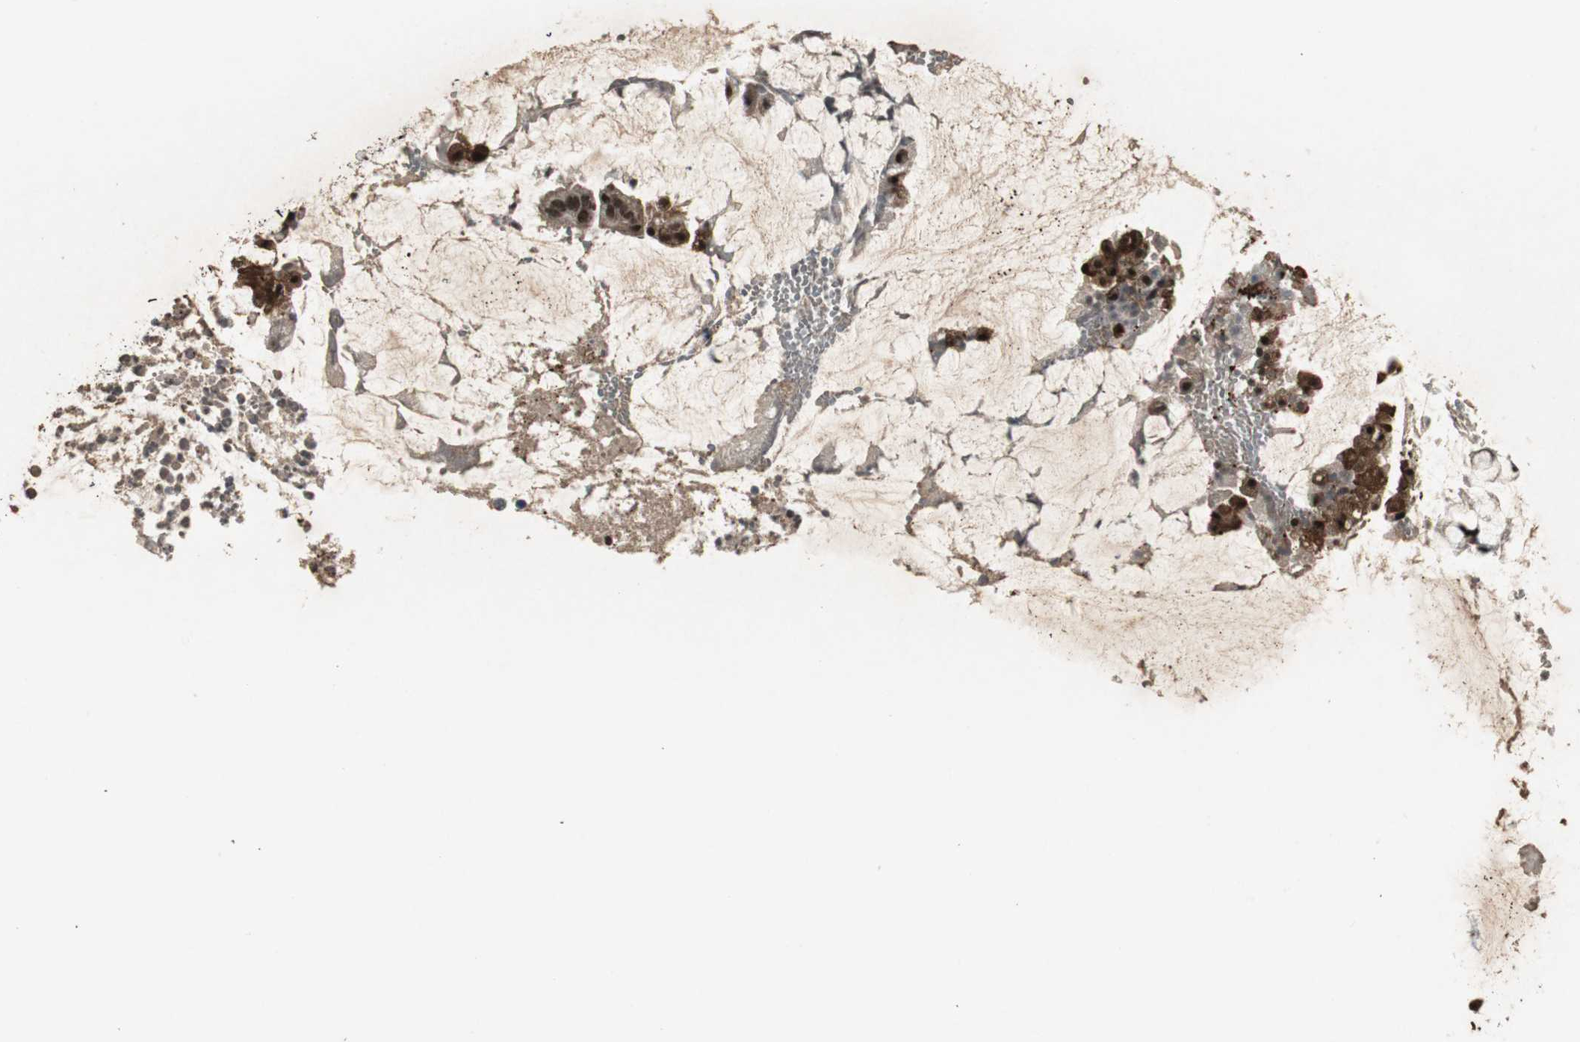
{"staining": {"intensity": "strong", "quantity": ">75%", "location": "cytoplasmic/membranous,nuclear"}, "tissue": "colorectal cancer", "cell_type": "Tumor cells", "image_type": "cancer", "snomed": [{"axis": "morphology", "description": "Adenocarcinoma, NOS"}, {"axis": "topography", "description": "Colon"}], "caption": "About >75% of tumor cells in colorectal adenocarcinoma exhibit strong cytoplasmic/membranous and nuclear protein staining as visualized by brown immunohistochemical staining.", "gene": "TAF5", "patient": {"sex": "female", "age": 57}}